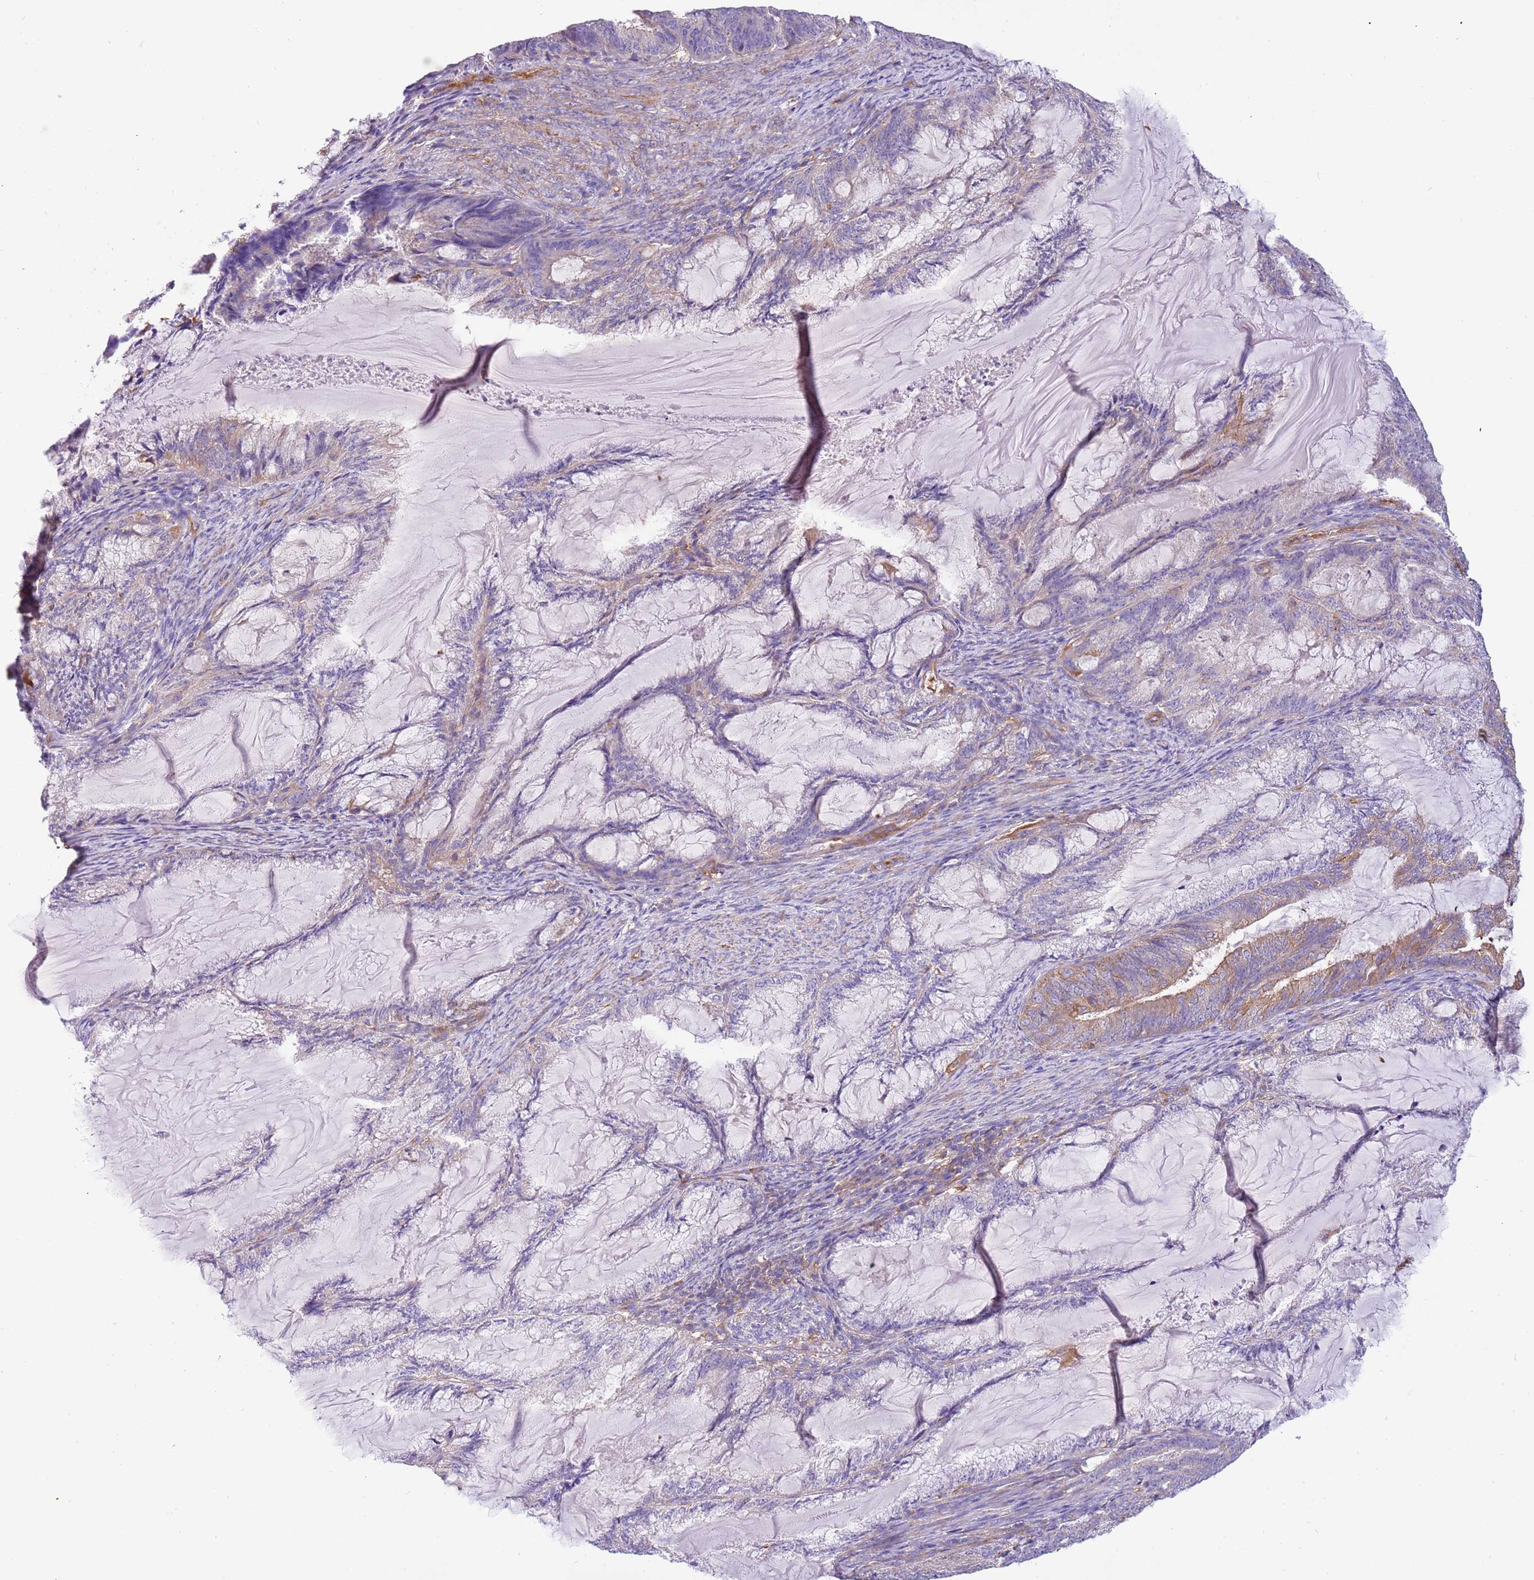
{"staining": {"intensity": "moderate", "quantity": "<25%", "location": "cytoplasmic/membranous"}, "tissue": "endometrial cancer", "cell_type": "Tumor cells", "image_type": "cancer", "snomed": [{"axis": "morphology", "description": "Adenocarcinoma, NOS"}, {"axis": "topography", "description": "Endometrium"}], "caption": "Endometrial cancer (adenocarcinoma) stained with a protein marker shows moderate staining in tumor cells.", "gene": "NAALADL1", "patient": {"sex": "female", "age": 86}}